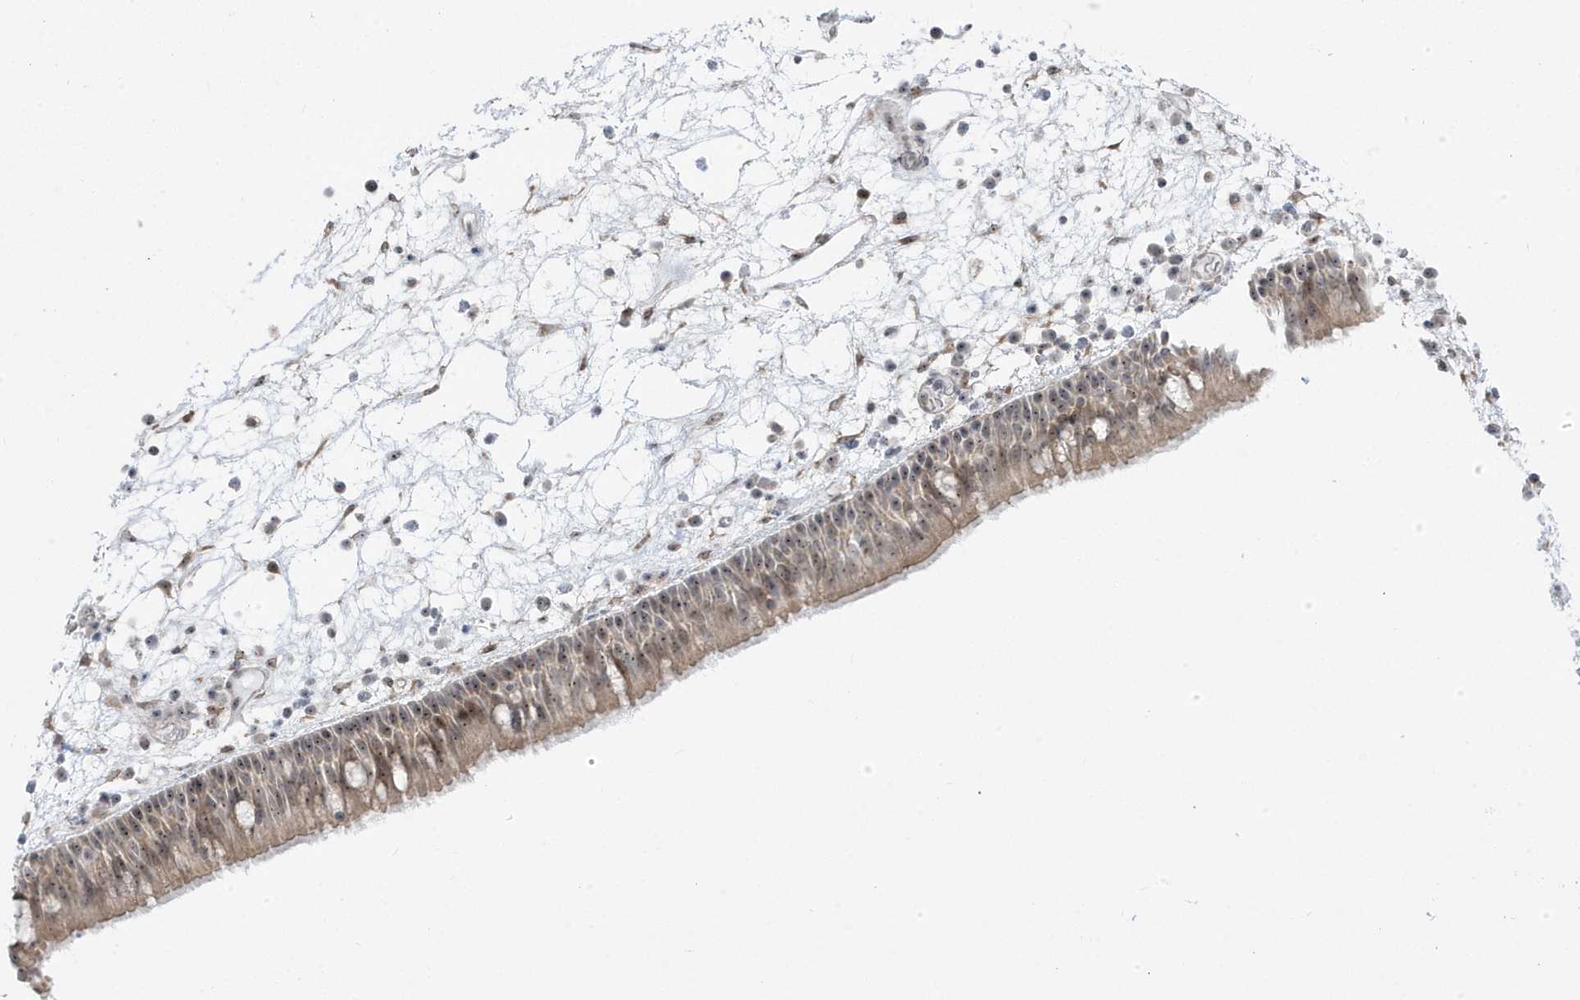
{"staining": {"intensity": "moderate", "quantity": "25%-75%", "location": "cytoplasmic/membranous,nuclear"}, "tissue": "nasopharynx", "cell_type": "Respiratory epithelial cells", "image_type": "normal", "snomed": [{"axis": "morphology", "description": "Normal tissue, NOS"}, {"axis": "morphology", "description": "Inflammation, NOS"}, {"axis": "morphology", "description": "Malignant melanoma, Metastatic site"}, {"axis": "topography", "description": "Nasopharynx"}], "caption": "Immunohistochemistry micrograph of benign nasopharynx stained for a protein (brown), which exhibits medium levels of moderate cytoplasmic/membranous,nuclear expression in about 25%-75% of respiratory epithelial cells.", "gene": "TSEN15", "patient": {"sex": "male", "age": 70}}